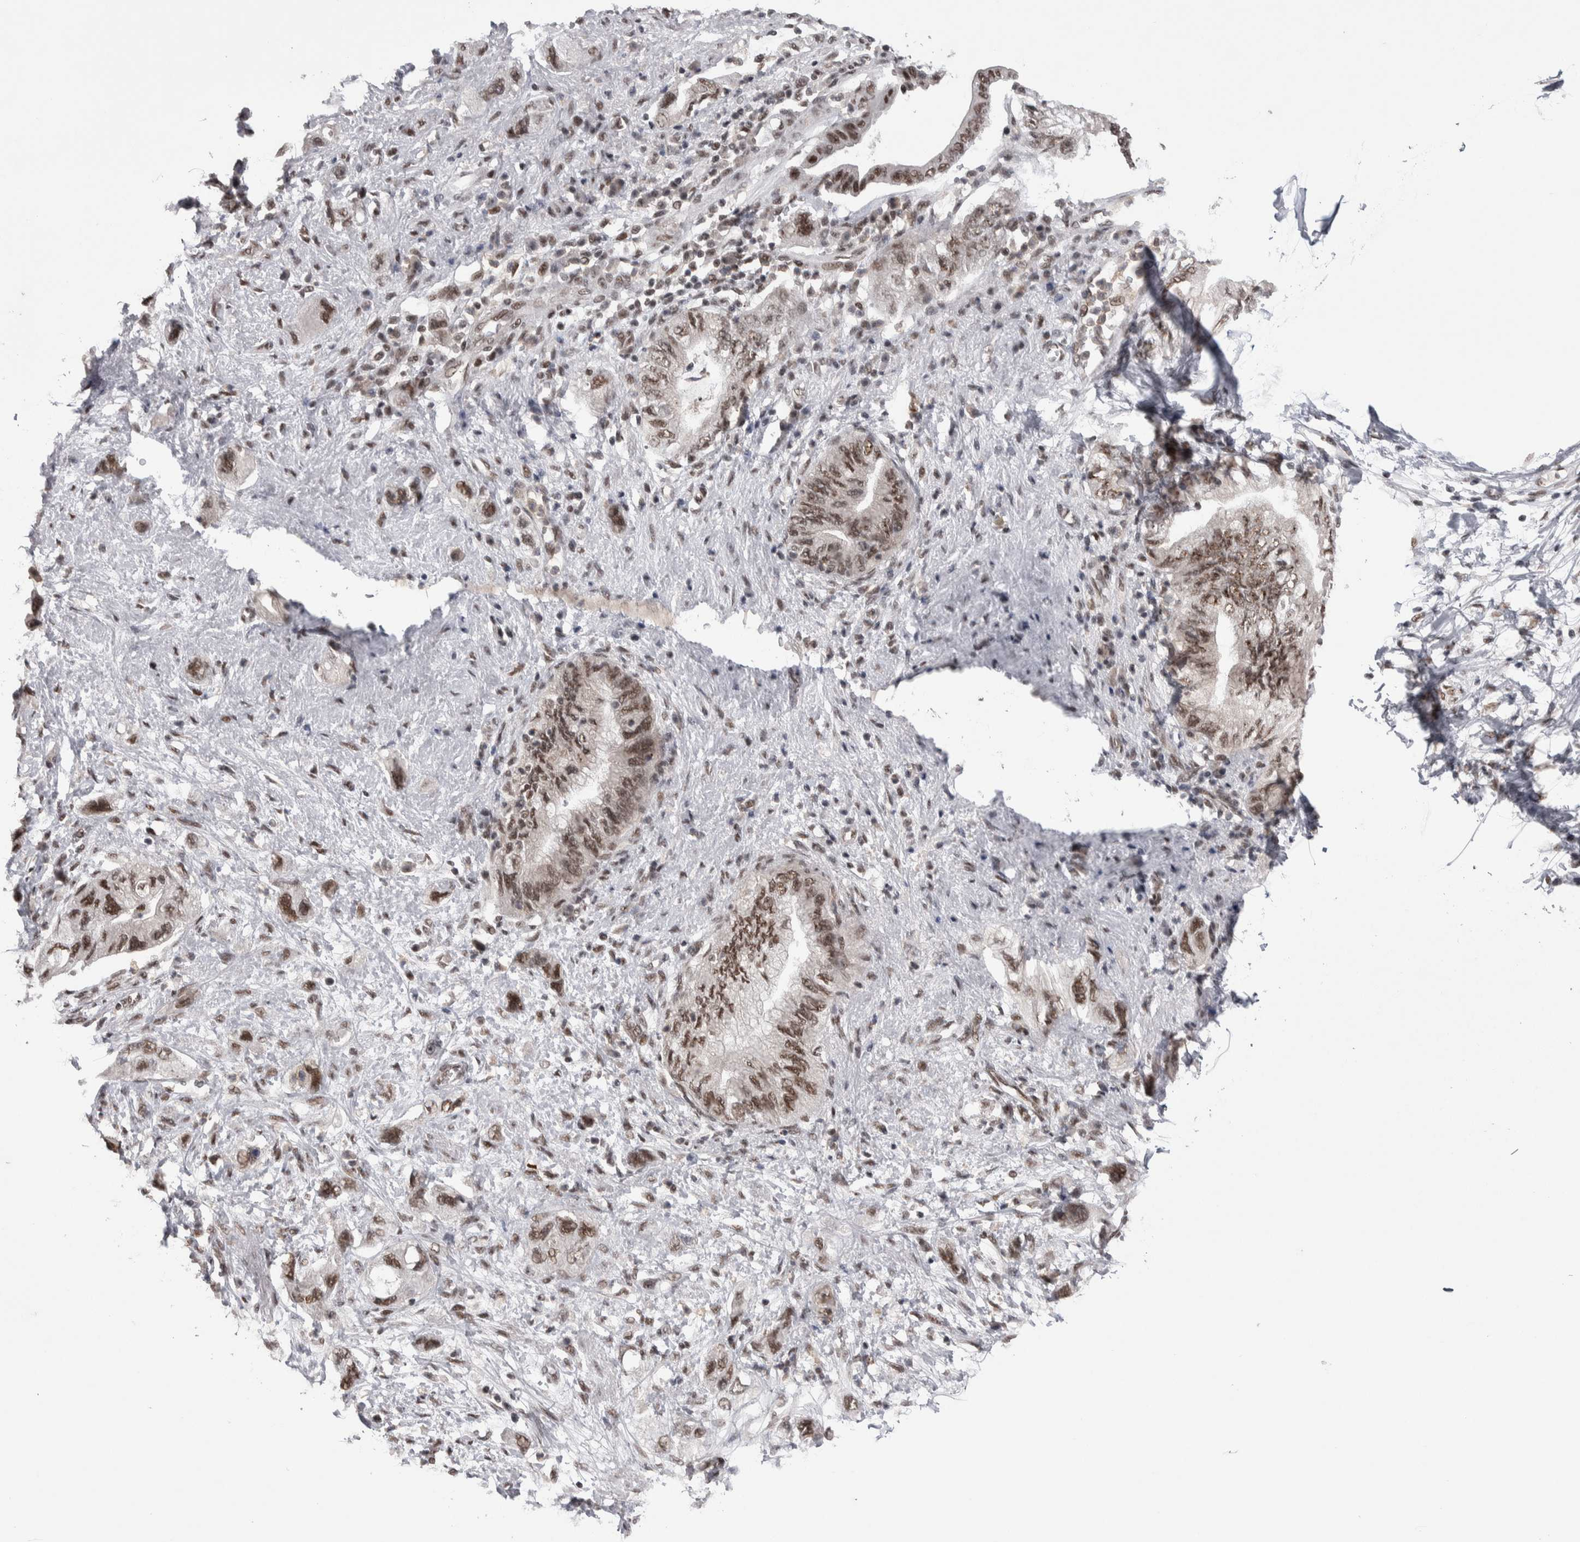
{"staining": {"intensity": "moderate", "quantity": ">75%", "location": "nuclear"}, "tissue": "pancreatic cancer", "cell_type": "Tumor cells", "image_type": "cancer", "snomed": [{"axis": "morphology", "description": "Adenocarcinoma, NOS"}, {"axis": "topography", "description": "Pancreas"}], "caption": "Moderate nuclear expression is seen in about >75% of tumor cells in pancreatic cancer.", "gene": "DMTF1", "patient": {"sex": "female", "age": 73}}